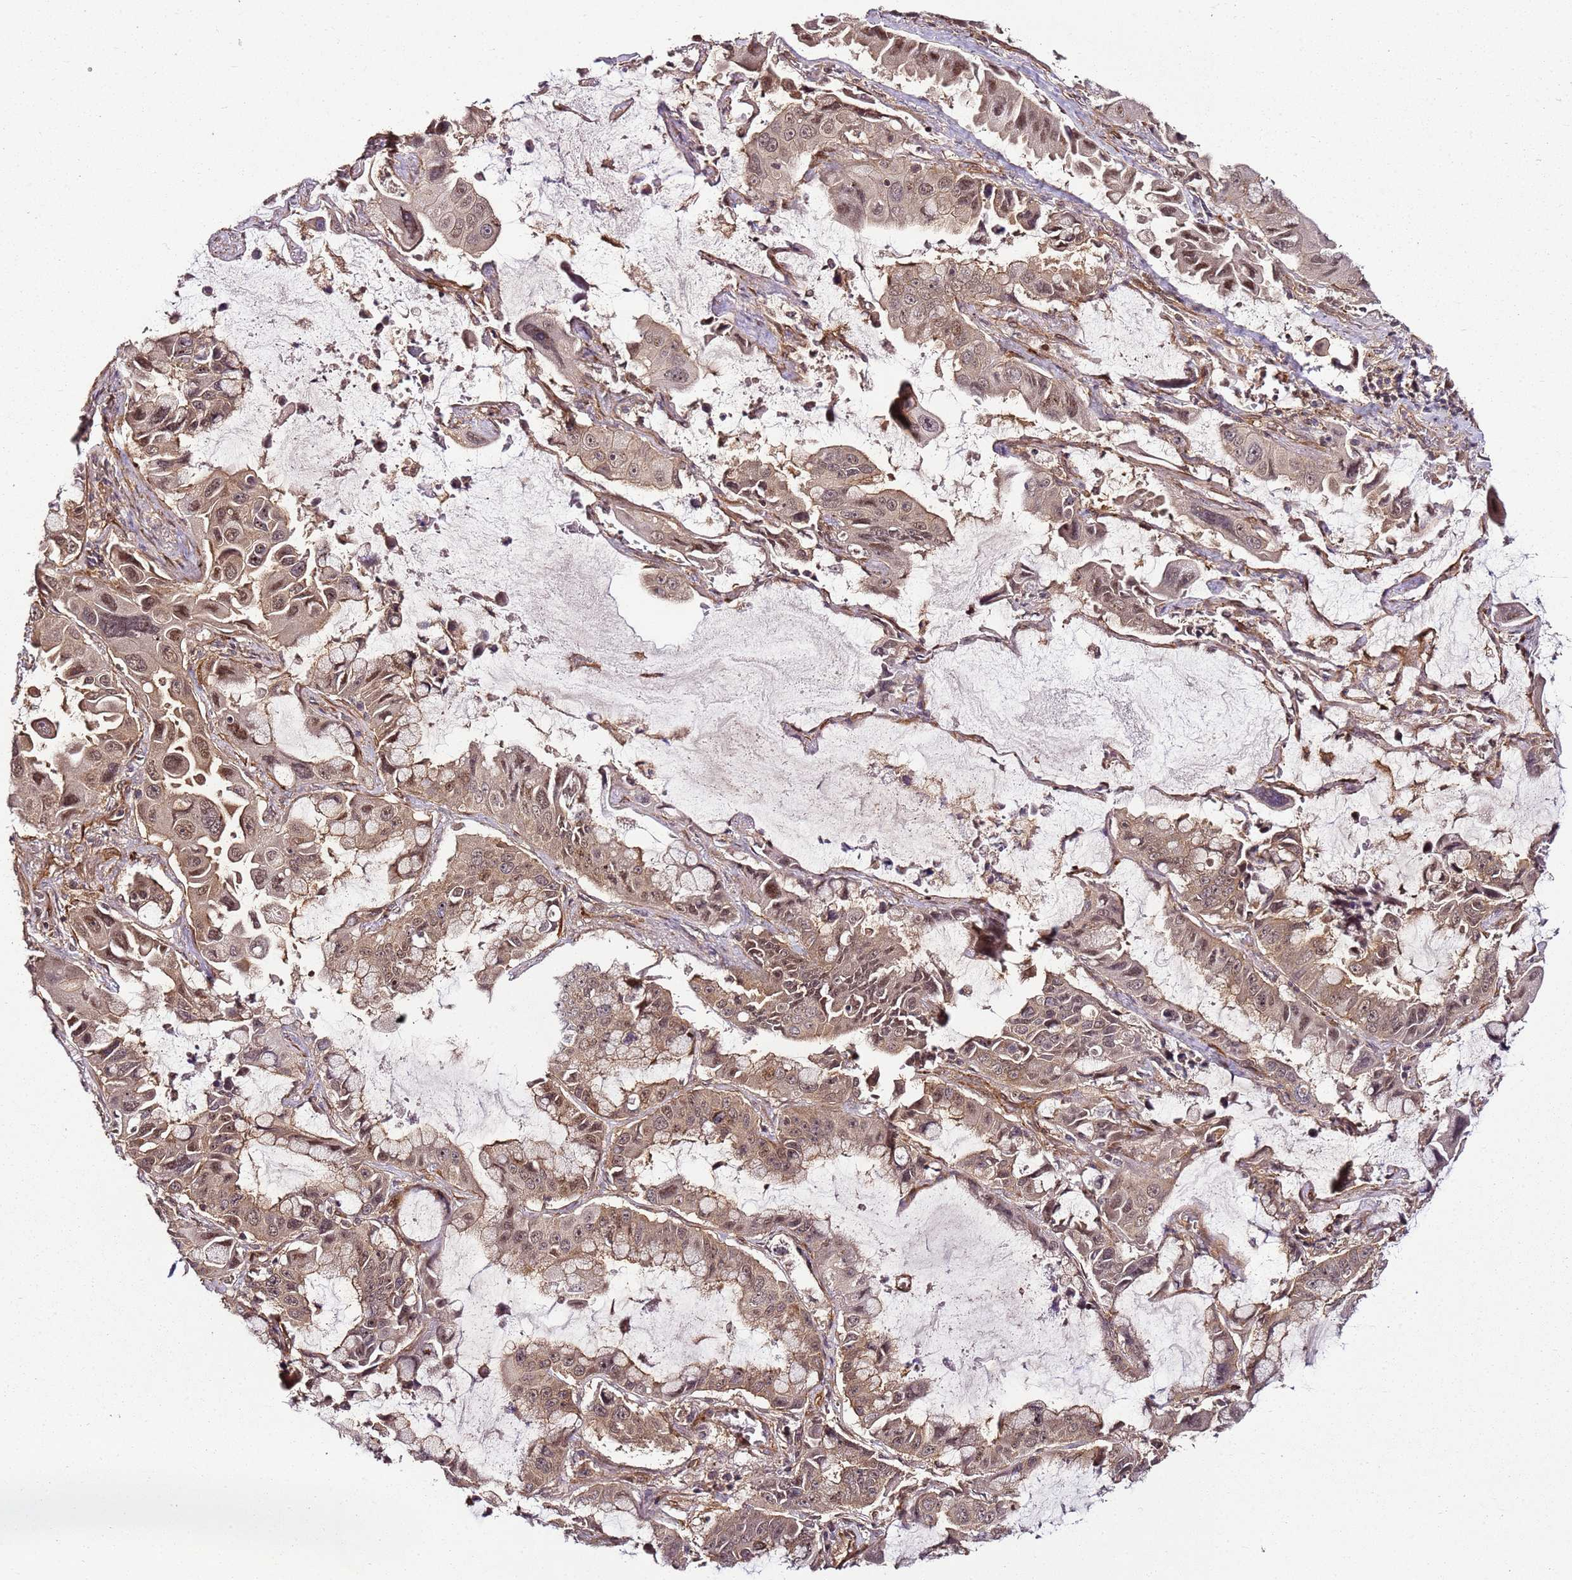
{"staining": {"intensity": "weak", "quantity": ">75%", "location": "cytoplasmic/membranous,nuclear"}, "tissue": "lung cancer", "cell_type": "Tumor cells", "image_type": "cancer", "snomed": [{"axis": "morphology", "description": "Adenocarcinoma, NOS"}, {"axis": "topography", "description": "Lung"}], "caption": "Lung adenocarcinoma was stained to show a protein in brown. There is low levels of weak cytoplasmic/membranous and nuclear staining in about >75% of tumor cells.", "gene": "CCNYL1", "patient": {"sex": "male", "age": 64}}